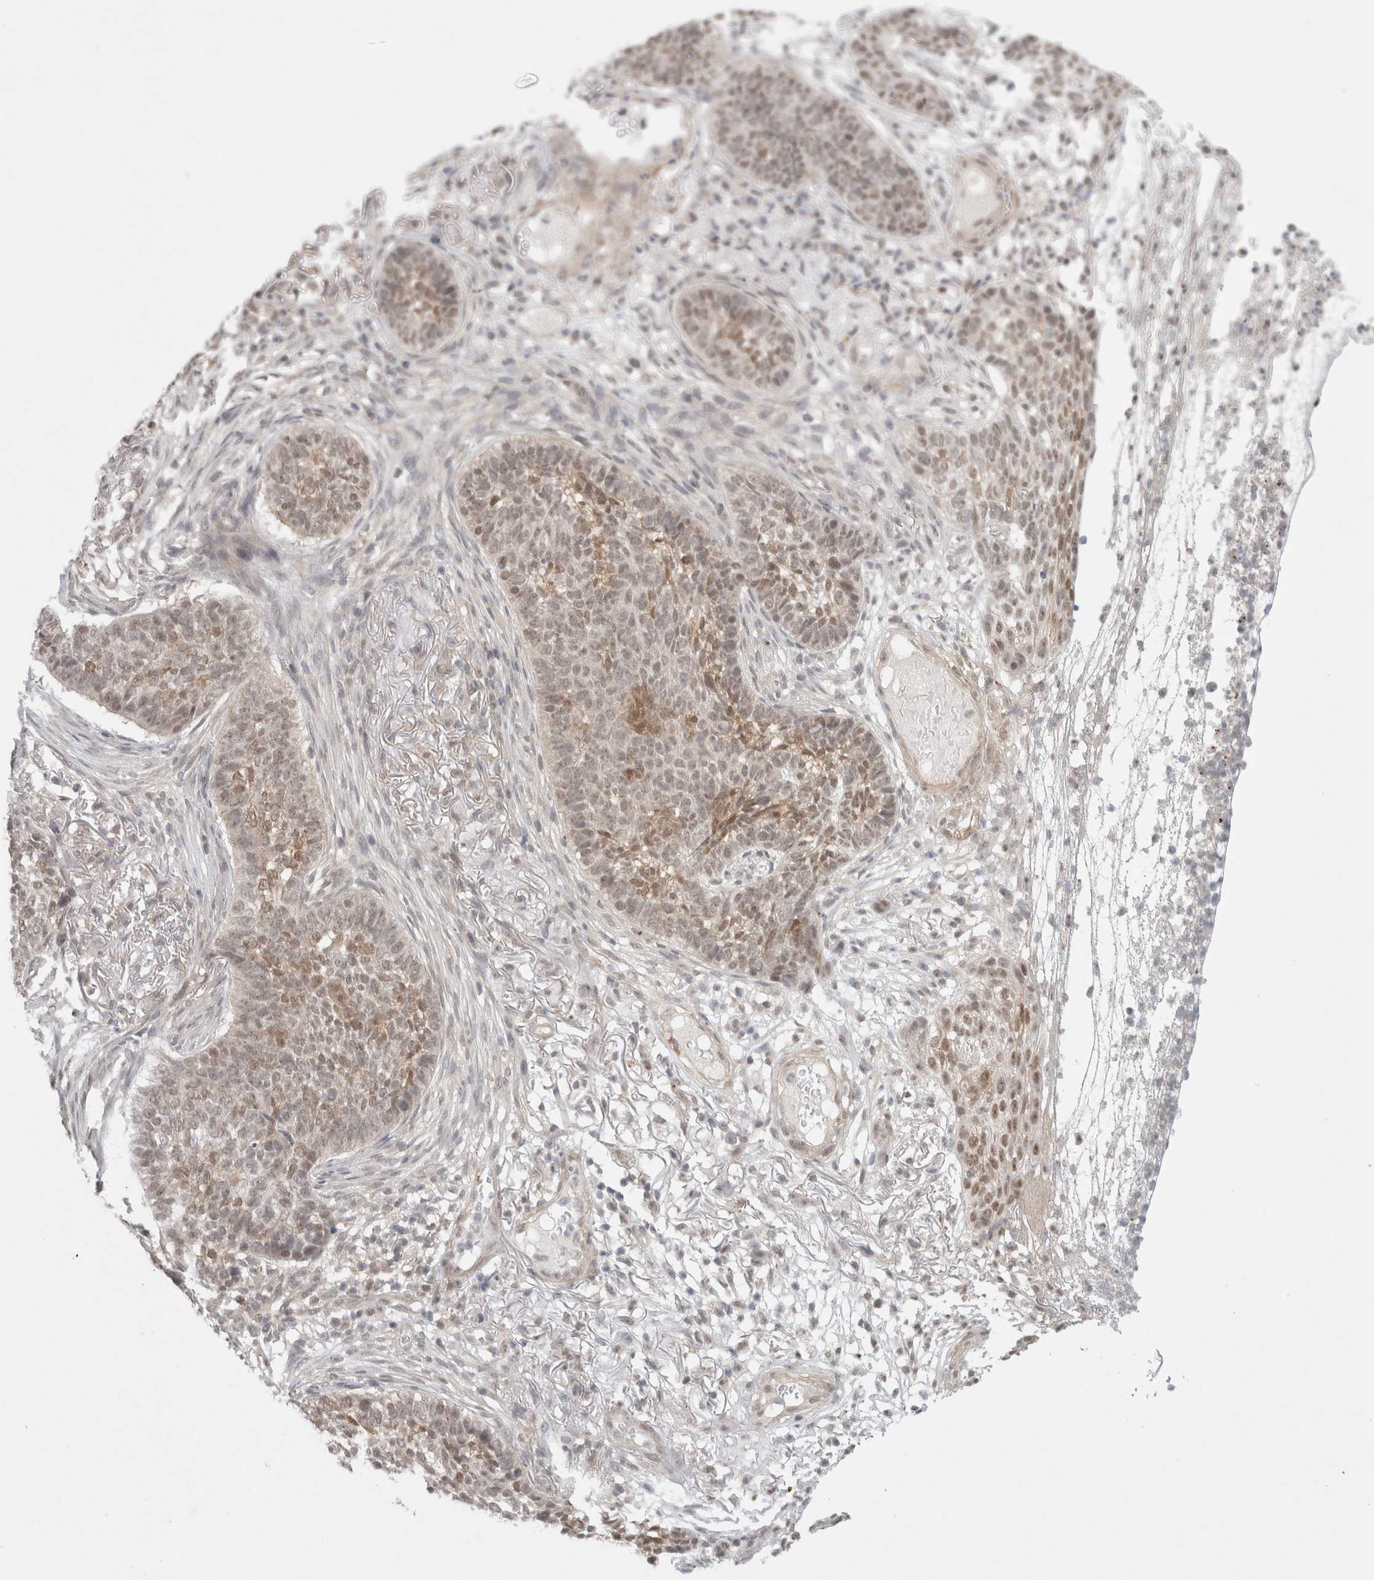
{"staining": {"intensity": "weak", "quantity": "<25%", "location": "cytoplasmic/membranous,nuclear"}, "tissue": "skin cancer", "cell_type": "Tumor cells", "image_type": "cancer", "snomed": [{"axis": "morphology", "description": "Basal cell carcinoma"}, {"axis": "topography", "description": "Skin"}], "caption": "High magnification brightfield microscopy of skin basal cell carcinoma stained with DAB (brown) and counterstained with hematoxylin (blue): tumor cells show no significant positivity.", "gene": "FBXO42", "patient": {"sex": "male", "age": 85}}